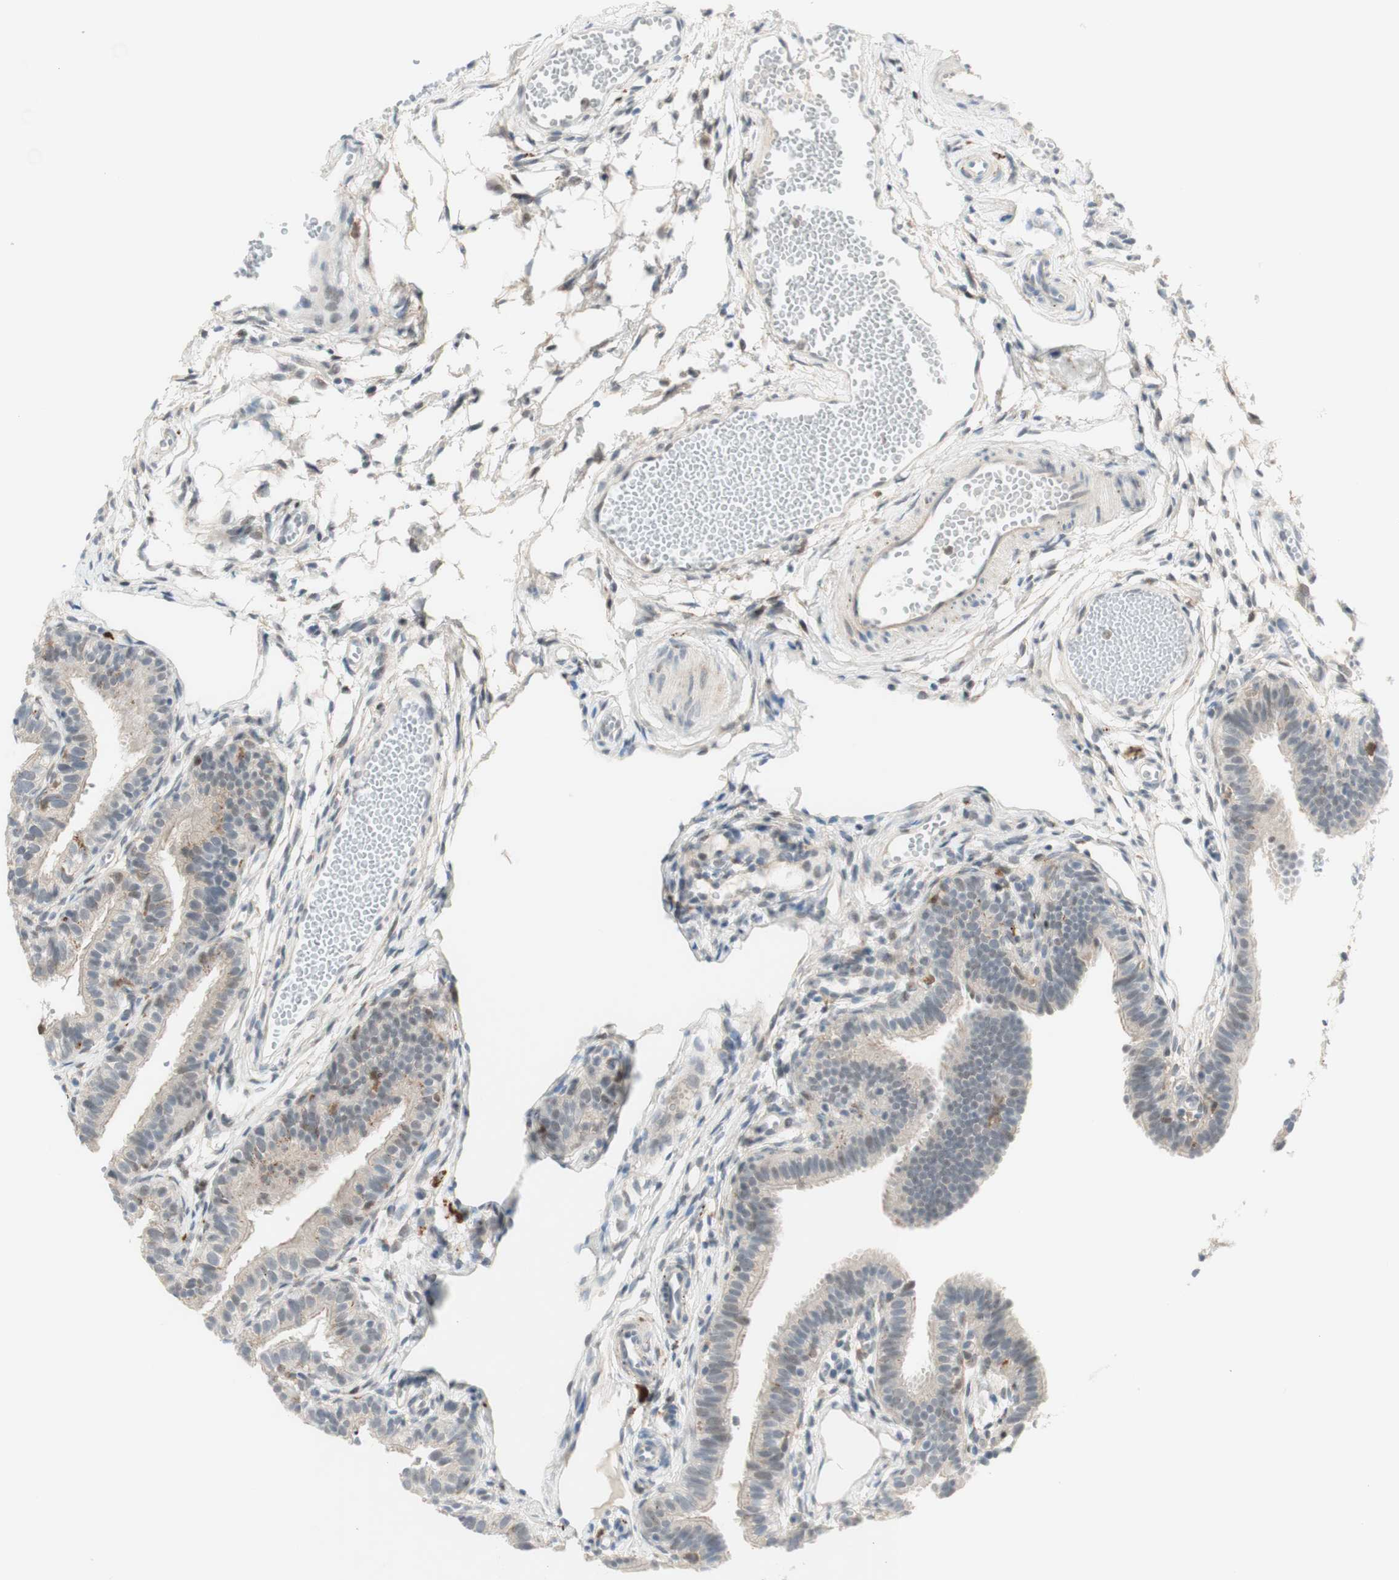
{"staining": {"intensity": "negative", "quantity": "none", "location": "none"}, "tissue": "fallopian tube", "cell_type": "Glandular cells", "image_type": "normal", "snomed": [{"axis": "morphology", "description": "Normal tissue, NOS"}, {"axis": "topography", "description": "Fallopian tube"}, {"axis": "topography", "description": "Placenta"}], "caption": "Micrograph shows no protein positivity in glandular cells of unremarkable fallopian tube. (DAB (3,3'-diaminobenzidine) immunohistochemistry (IHC) visualized using brightfield microscopy, high magnification).", "gene": "GAPT", "patient": {"sex": "female", "age": 34}}